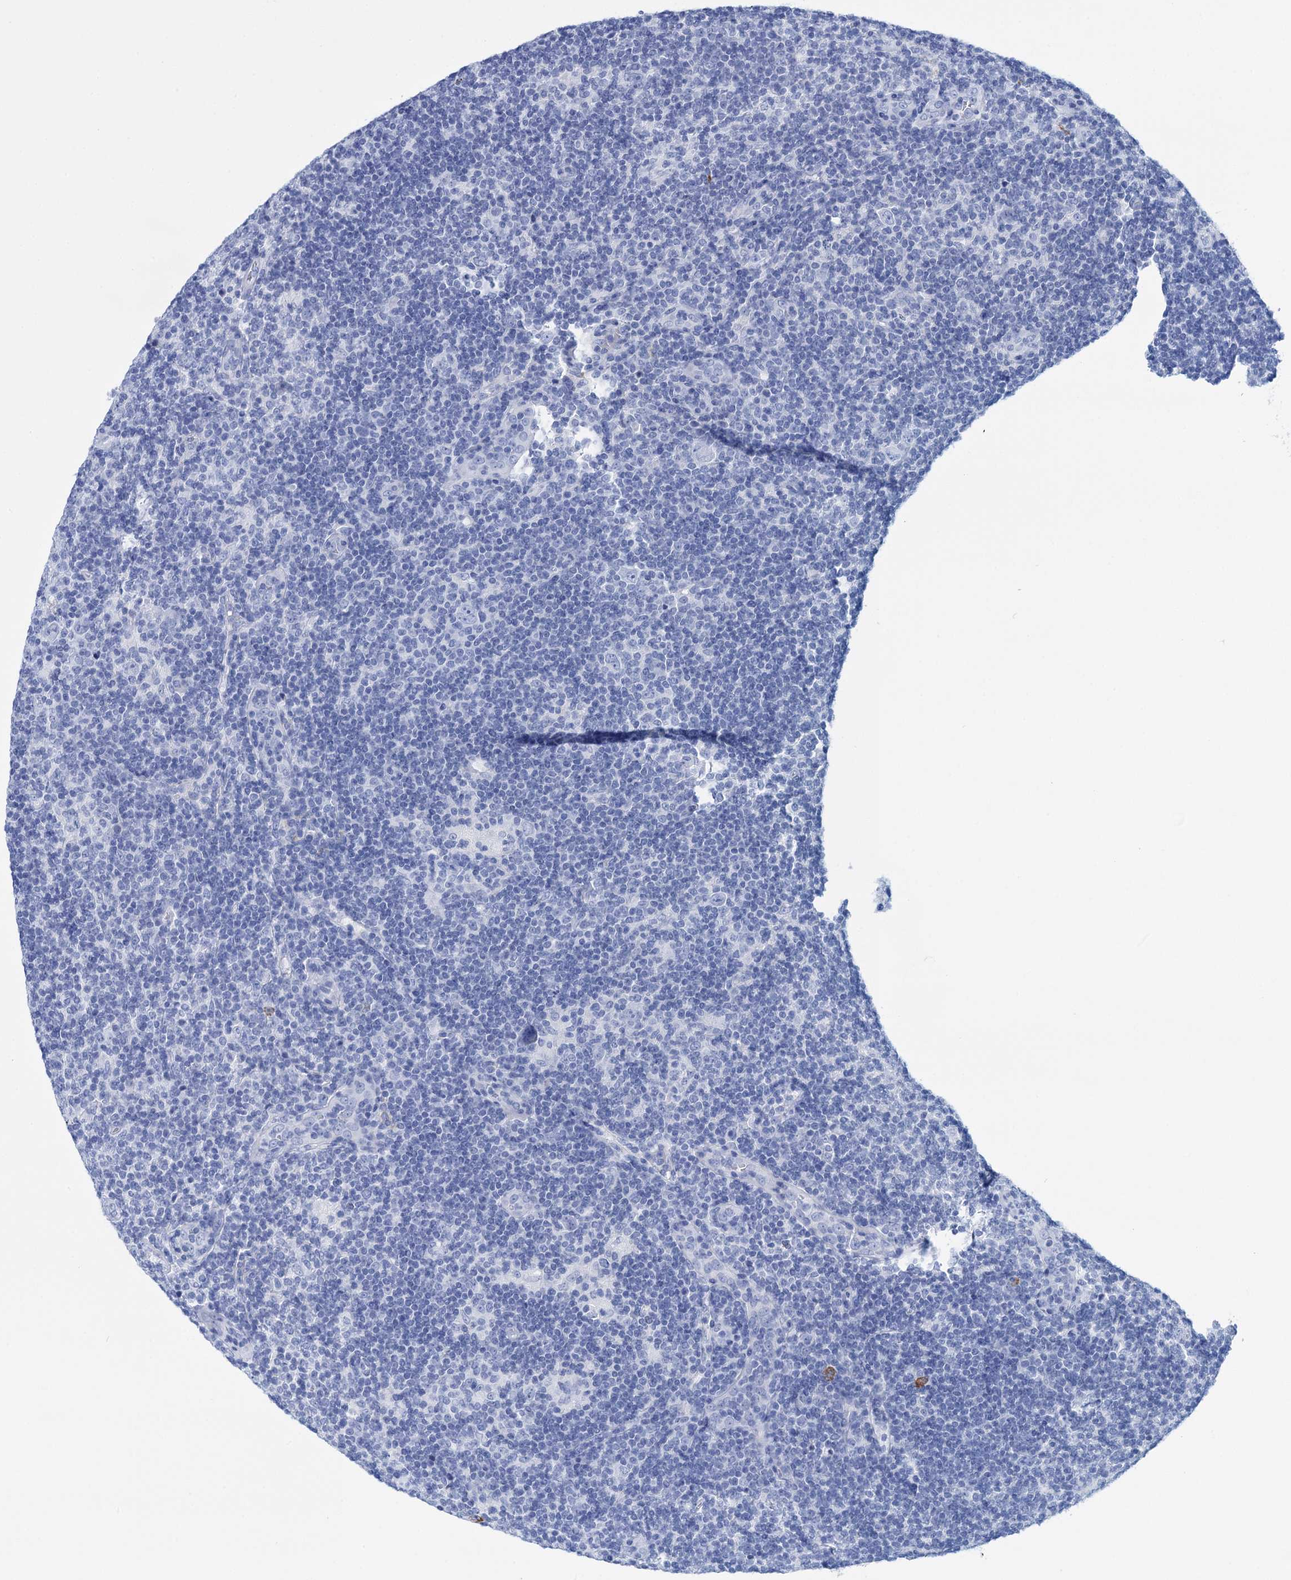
{"staining": {"intensity": "negative", "quantity": "none", "location": "none"}, "tissue": "lymphoma", "cell_type": "Tumor cells", "image_type": "cancer", "snomed": [{"axis": "morphology", "description": "Hodgkin's disease, NOS"}, {"axis": "topography", "description": "Lymph node"}], "caption": "Immunohistochemical staining of human lymphoma shows no significant expression in tumor cells.", "gene": "FBXW12", "patient": {"sex": "female", "age": 57}}